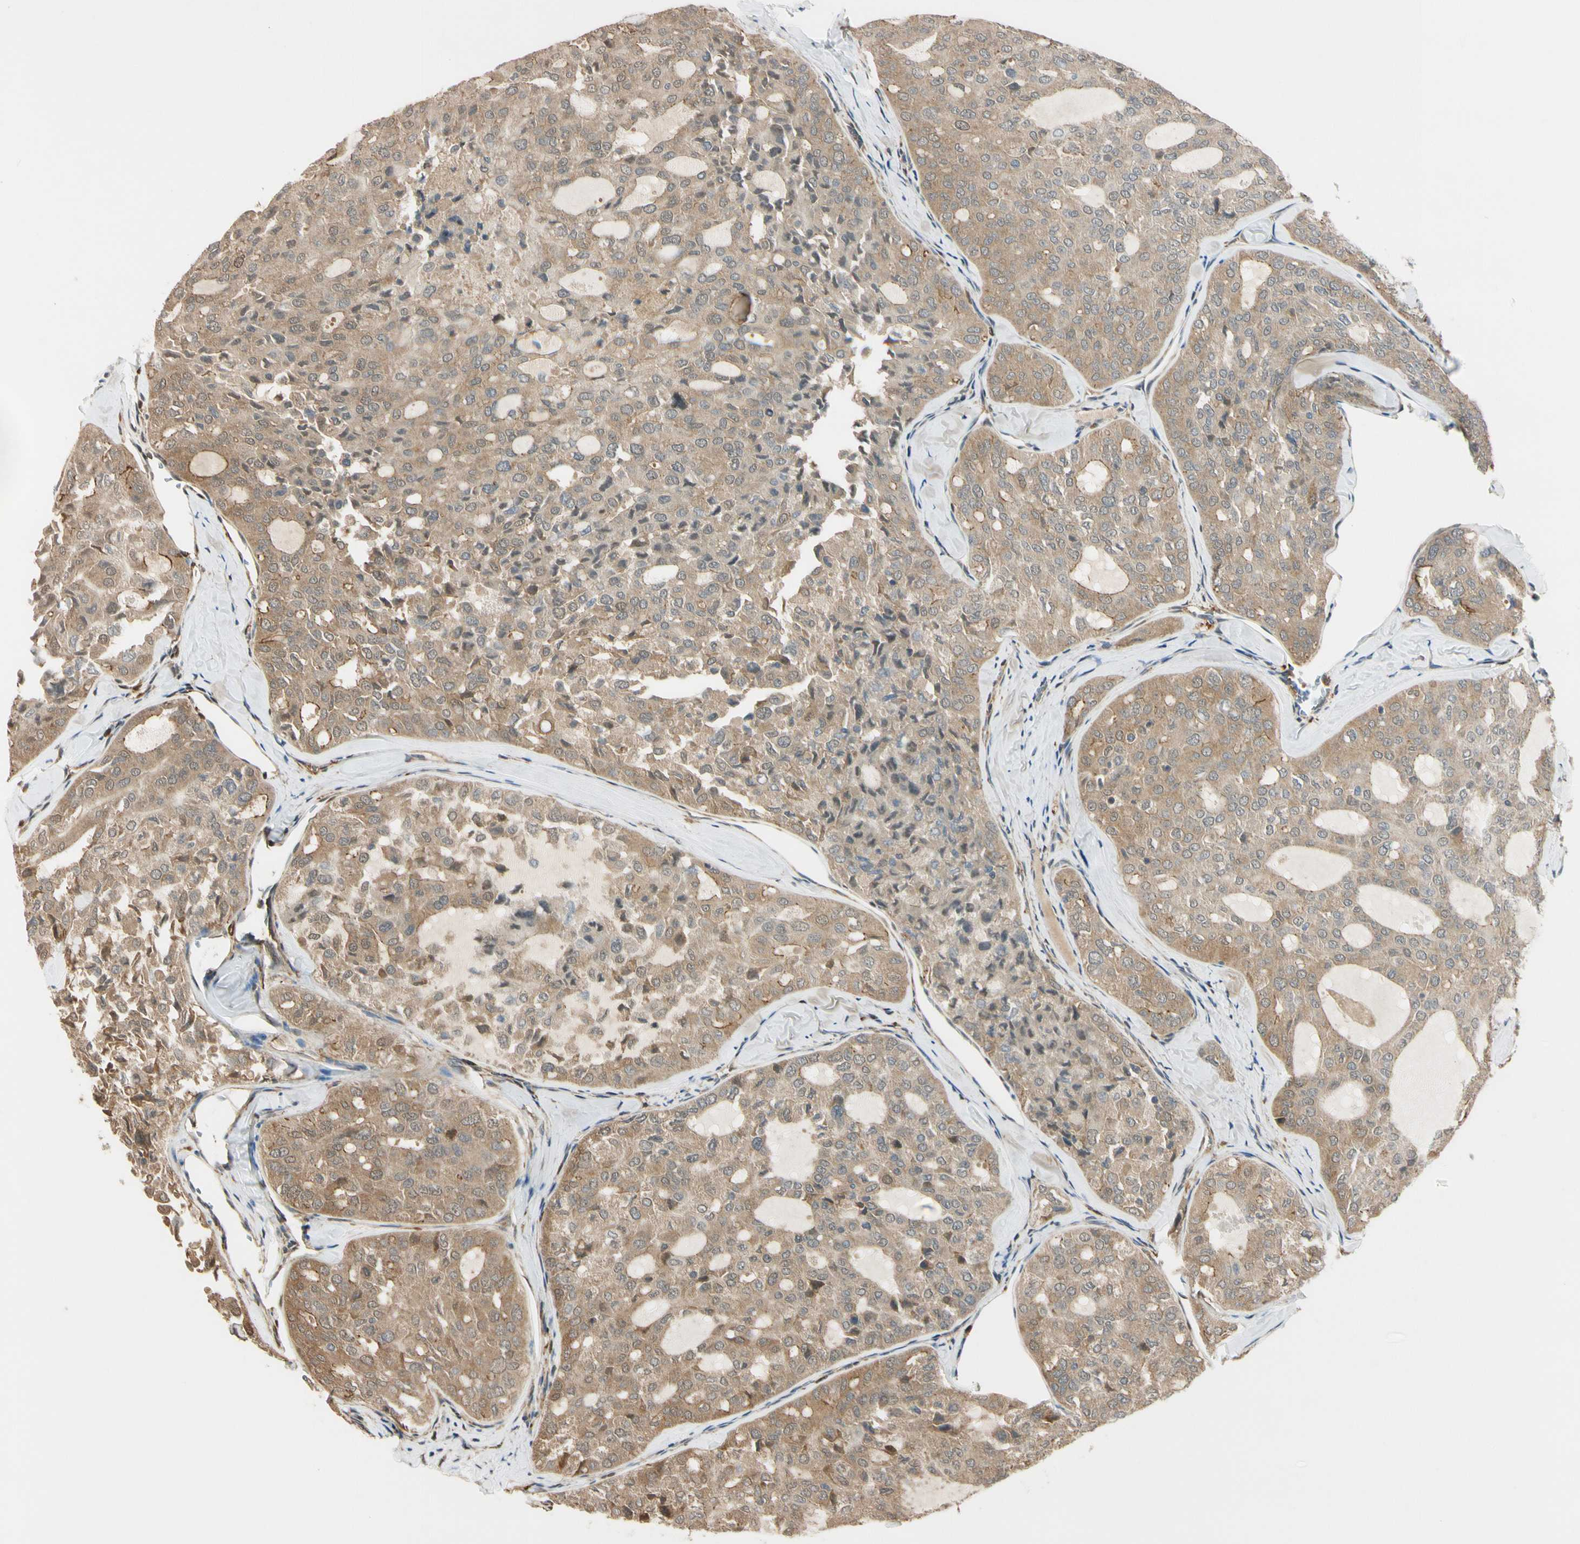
{"staining": {"intensity": "moderate", "quantity": ">75%", "location": "cytoplasmic/membranous"}, "tissue": "thyroid cancer", "cell_type": "Tumor cells", "image_type": "cancer", "snomed": [{"axis": "morphology", "description": "Follicular adenoma carcinoma, NOS"}, {"axis": "topography", "description": "Thyroid gland"}], "caption": "Protein analysis of thyroid cancer tissue shows moderate cytoplasmic/membranous expression in approximately >75% of tumor cells. The protein of interest is shown in brown color, while the nuclei are stained blue.", "gene": "RASGRF1", "patient": {"sex": "male", "age": 75}}